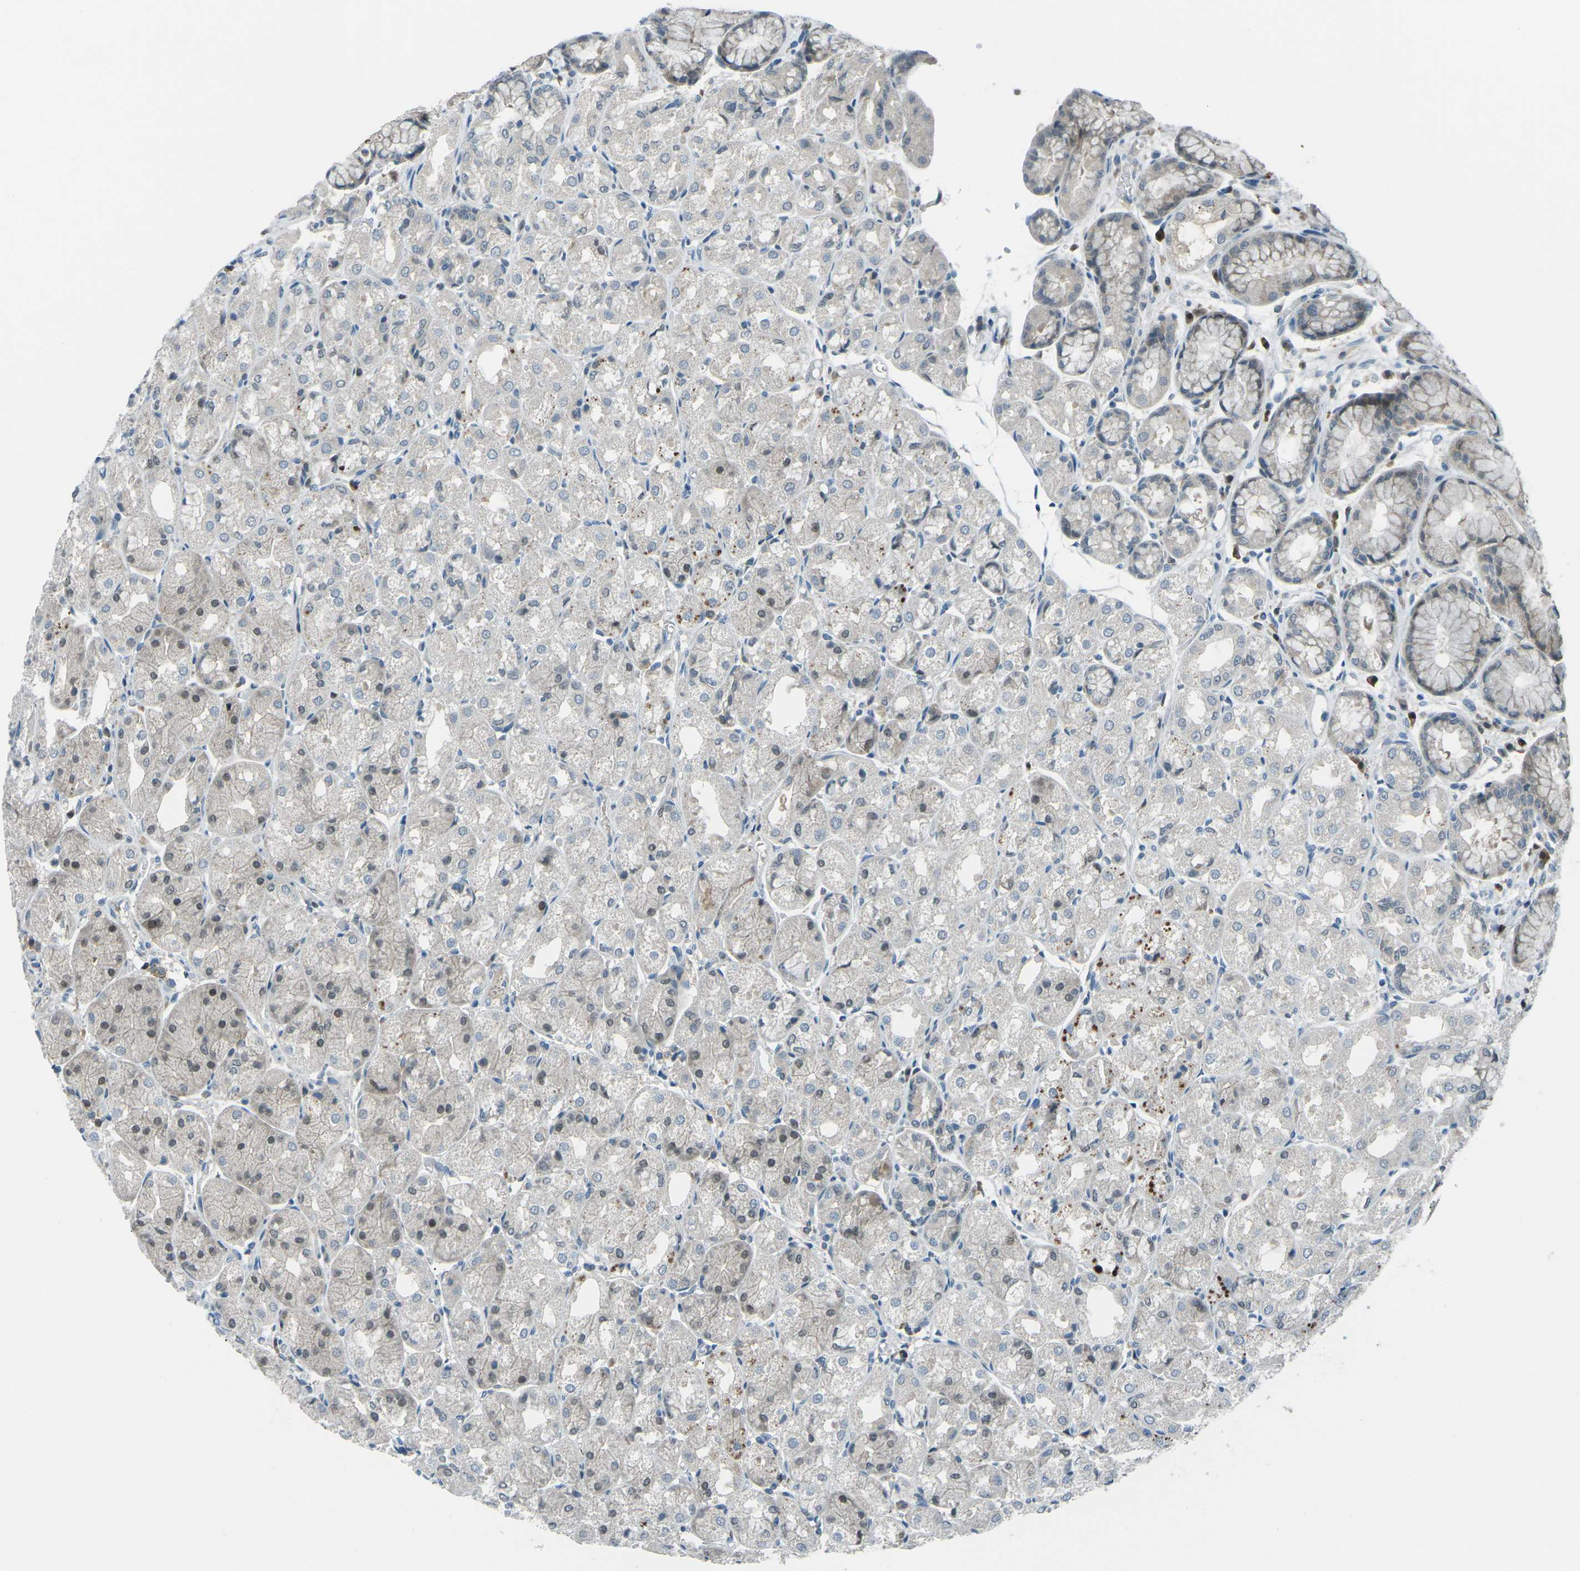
{"staining": {"intensity": "moderate", "quantity": "25%-75%", "location": "cytoplasmic/membranous,nuclear"}, "tissue": "stomach", "cell_type": "Glandular cells", "image_type": "normal", "snomed": [{"axis": "morphology", "description": "Normal tissue, NOS"}, {"axis": "topography", "description": "Stomach, upper"}], "caption": "High-power microscopy captured an IHC photomicrograph of benign stomach, revealing moderate cytoplasmic/membranous,nuclear staining in approximately 25%-75% of glandular cells. The staining was performed using DAB to visualize the protein expression in brown, while the nuclei were stained in blue with hematoxylin (Magnification: 20x).", "gene": "PRKCA", "patient": {"sex": "male", "age": 72}}